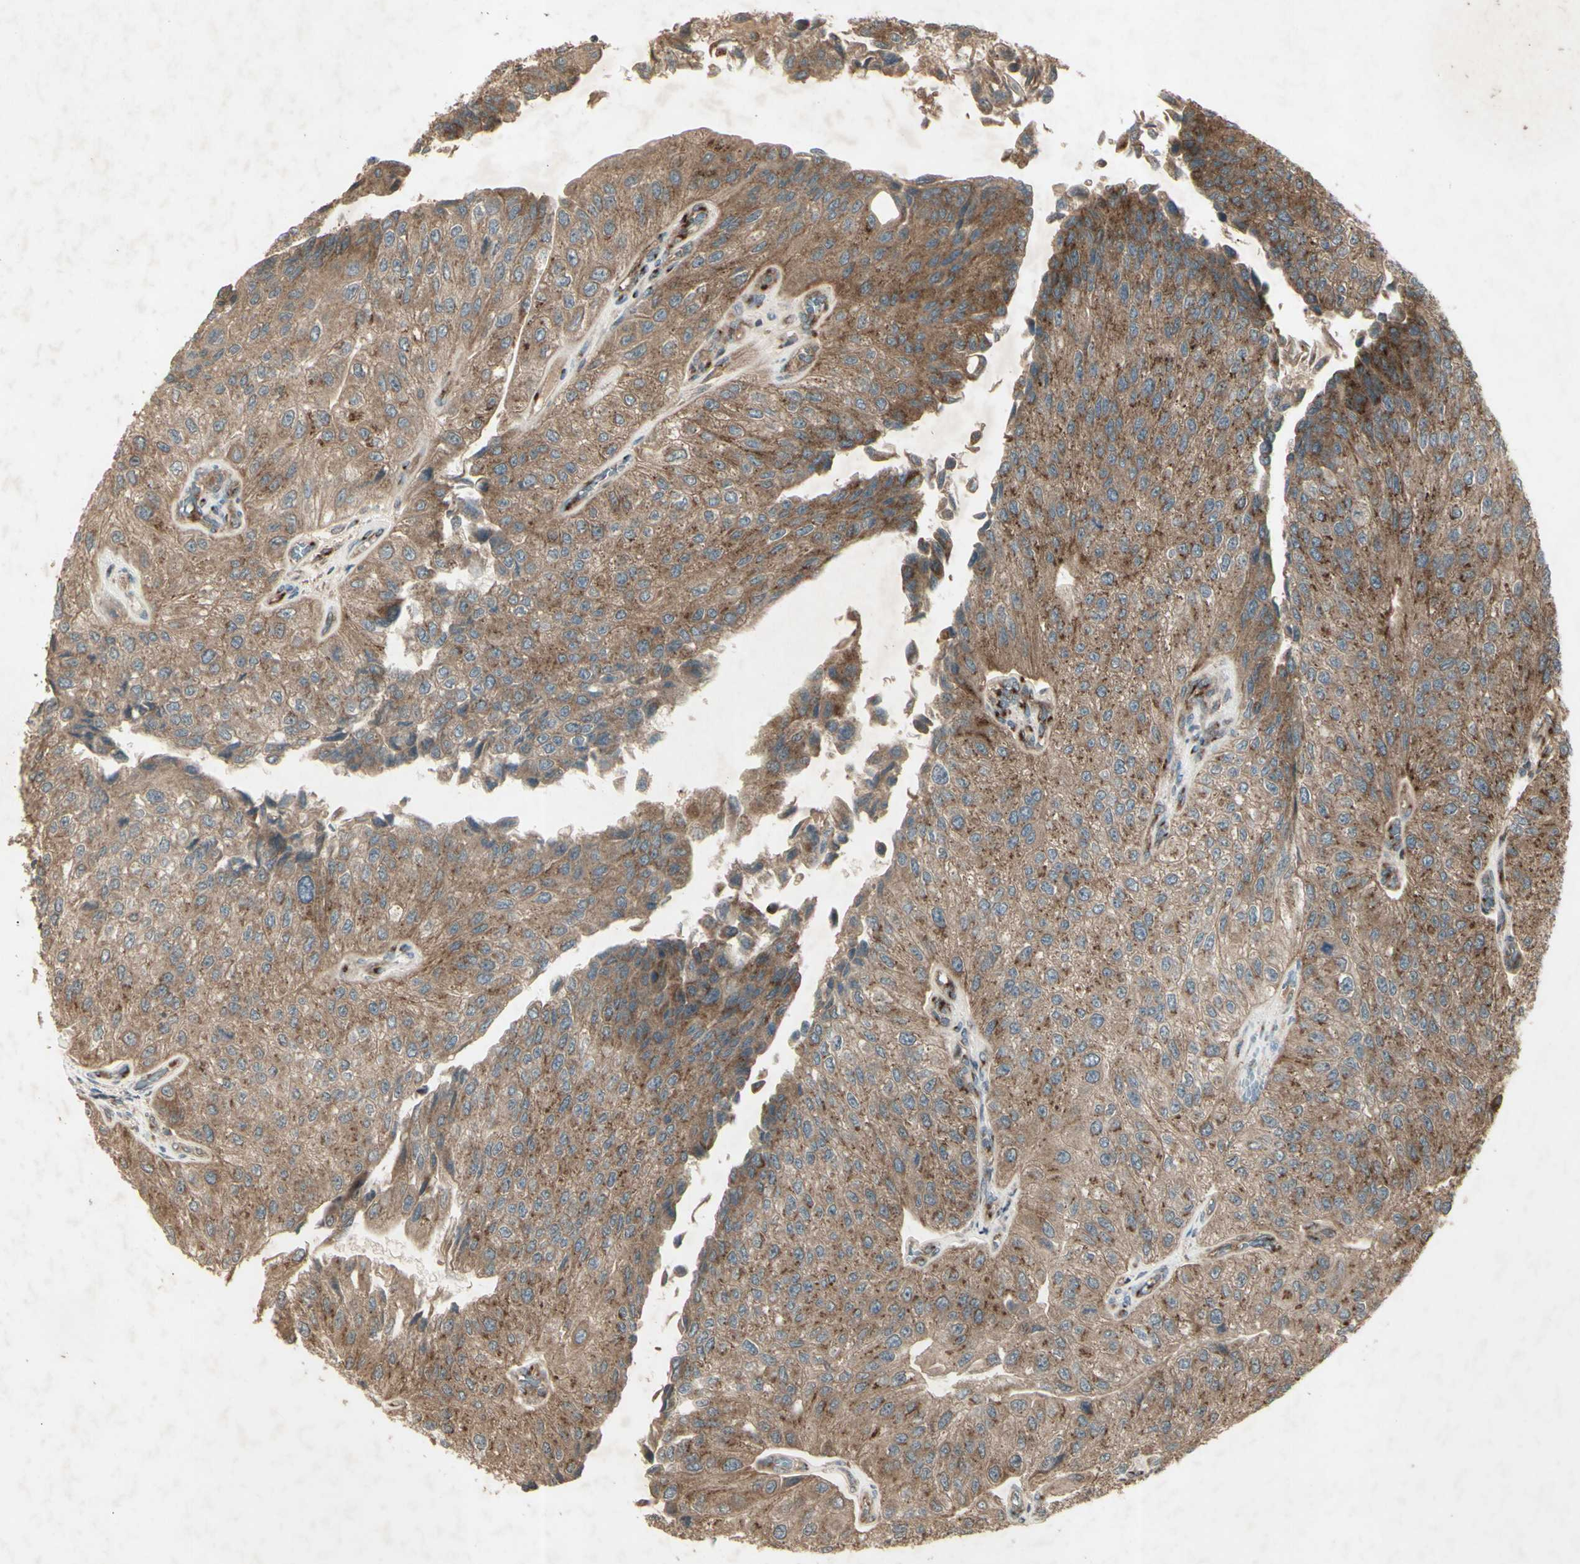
{"staining": {"intensity": "moderate", "quantity": ">75%", "location": "cytoplasmic/membranous"}, "tissue": "urothelial cancer", "cell_type": "Tumor cells", "image_type": "cancer", "snomed": [{"axis": "morphology", "description": "Urothelial carcinoma, High grade"}, {"axis": "topography", "description": "Kidney"}, {"axis": "topography", "description": "Urinary bladder"}], "caption": "Urothelial cancer tissue reveals moderate cytoplasmic/membranous positivity in approximately >75% of tumor cells The staining is performed using DAB (3,3'-diaminobenzidine) brown chromogen to label protein expression. The nuclei are counter-stained blue using hematoxylin.", "gene": "AP1G1", "patient": {"sex": "male", "age": 77}}